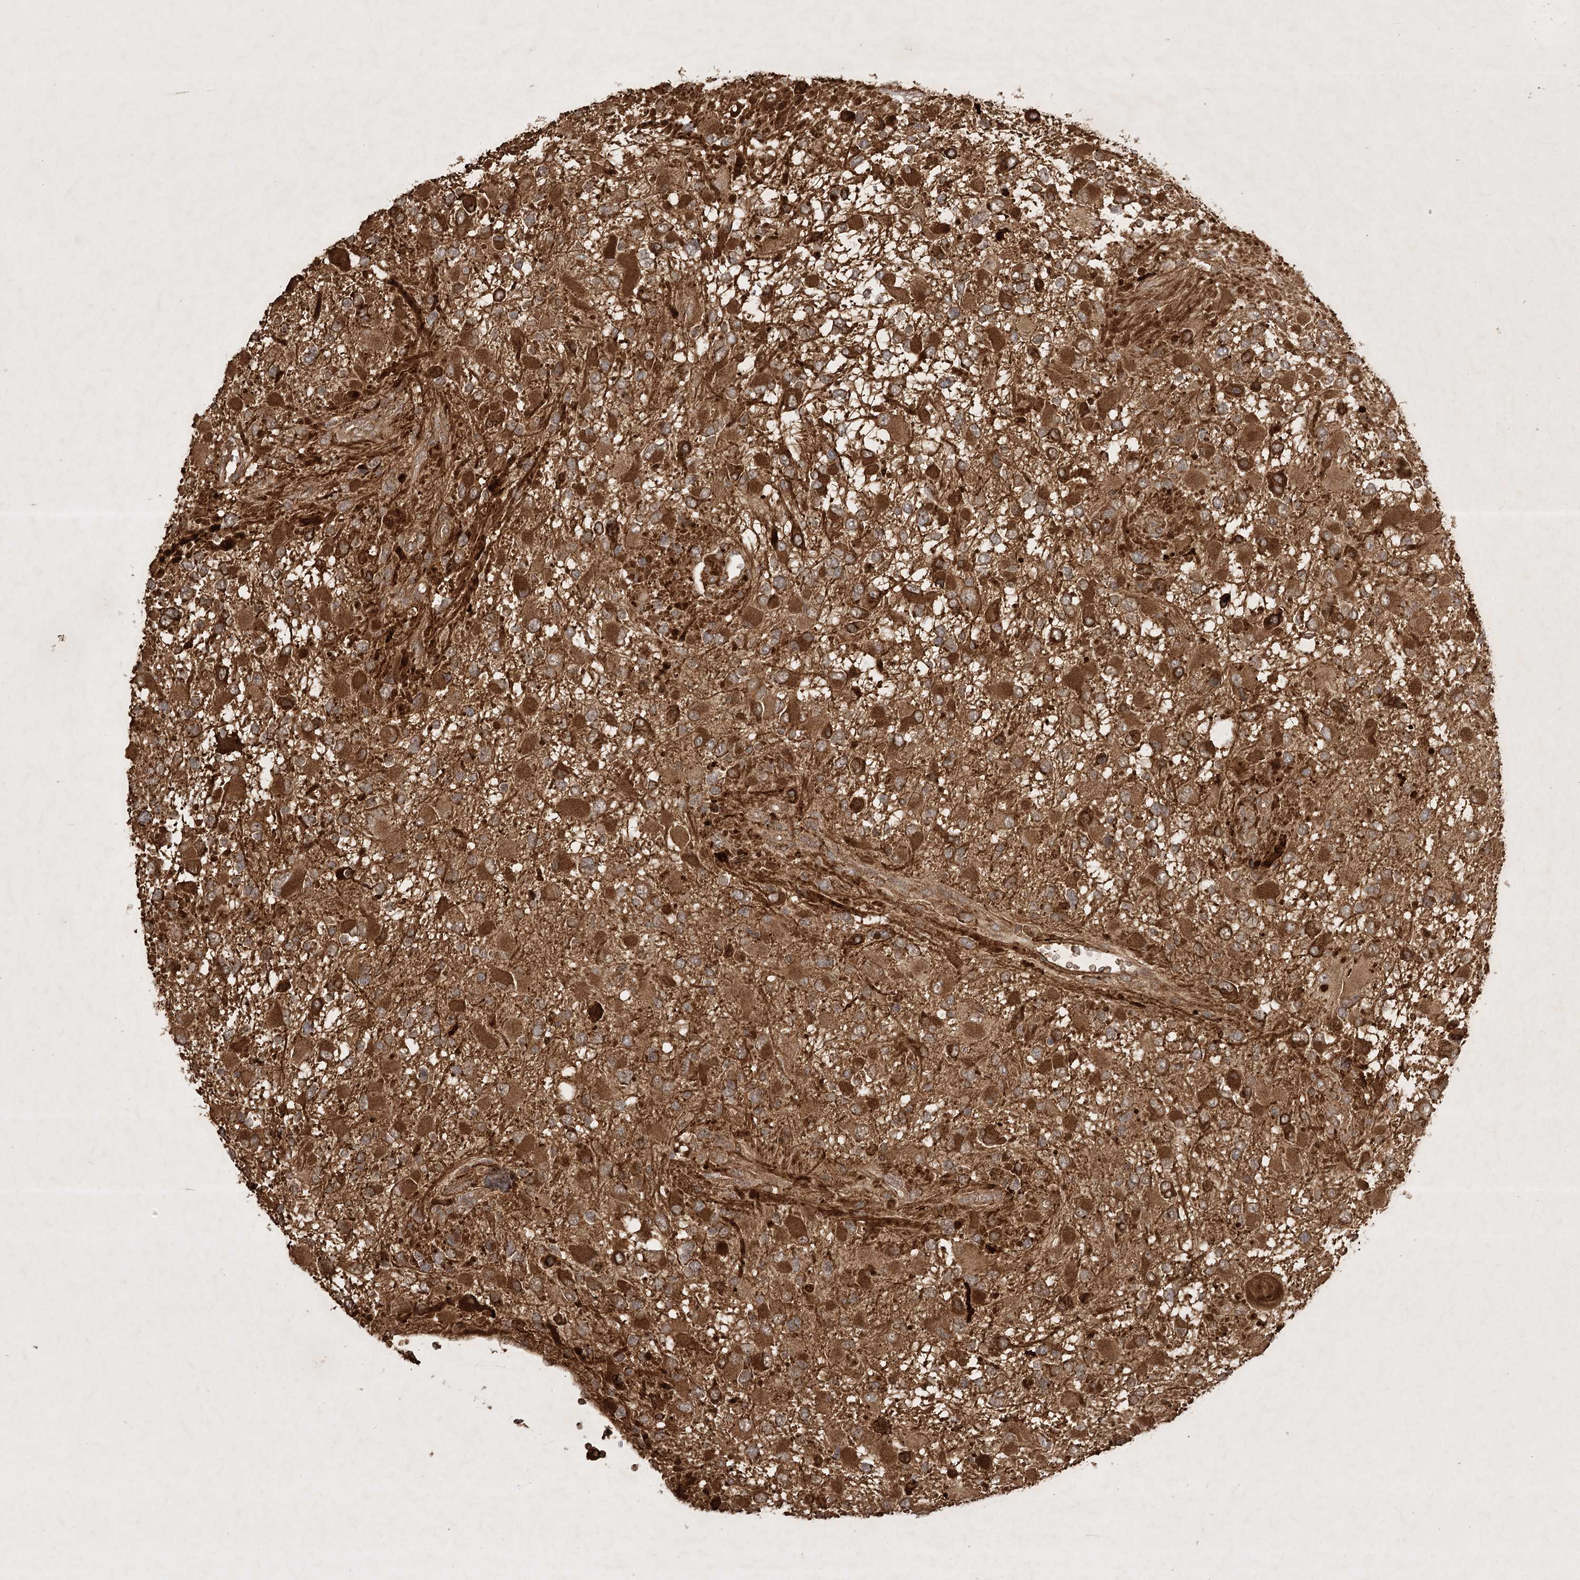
{"staining": {"intensity": "moderate", "quantity": ">75%", "location": "cytoplasmic/membranous"}, "tissue": "glioma", "cell_type": "Tumor cells", "image_type": "cancer", "snomed": [{"axis": "morphology", "description": "Glioma, malignant, High grade"}, {"axis": "topography", "description": "Brain"}], "caption": "Immunohistochemistry (IHC) image of human glioma stained for a protein (brown), which shows medium levels of moderate cytoplasmic/membranous positivity in approximately >75% of tumor cells.", "gene": "ARL13A", "patient": {"sex": "male", "age": 53}}